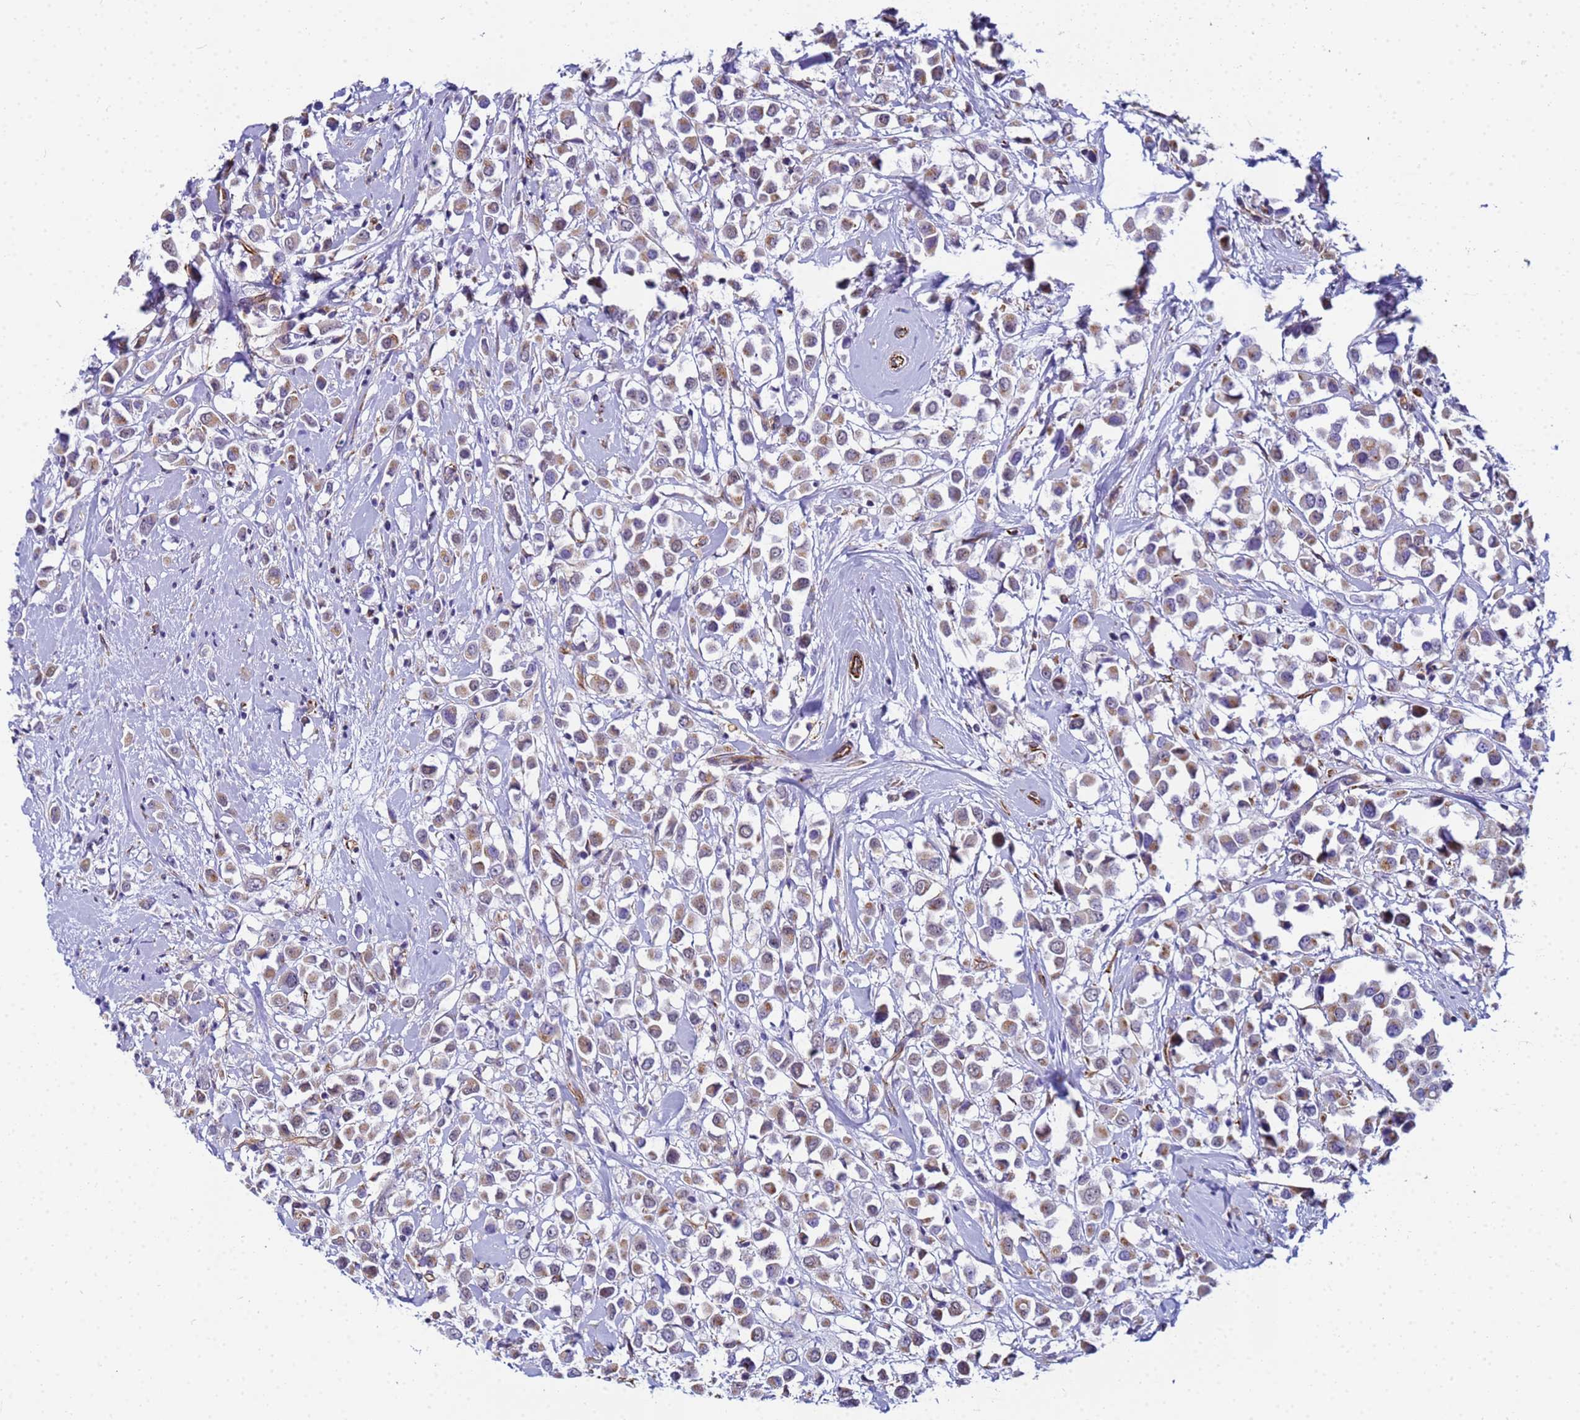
{"staining": {"intensity": "weak", "quantity": ">75%", "location": "cytoplasmic/membranous"}, "tissue": "breast cancer", "cell_type": "Tumor cells", "image_type": "cancer", "snomed": [{"axis": "morphology", "description": "Duct carcinoma"}, {"axis": "topography", "description": "Breast"}], "caption": "Weak cytoplasmic/membranous protein expression is seen in about >75% of tumor cells in breast cancer (intraductal carcinoma). (DAB IHC, brown staining for protein, blue staining for nuclei).", "gene": "UBXN2B", "patient": {"sex": "female", "age": 87}}